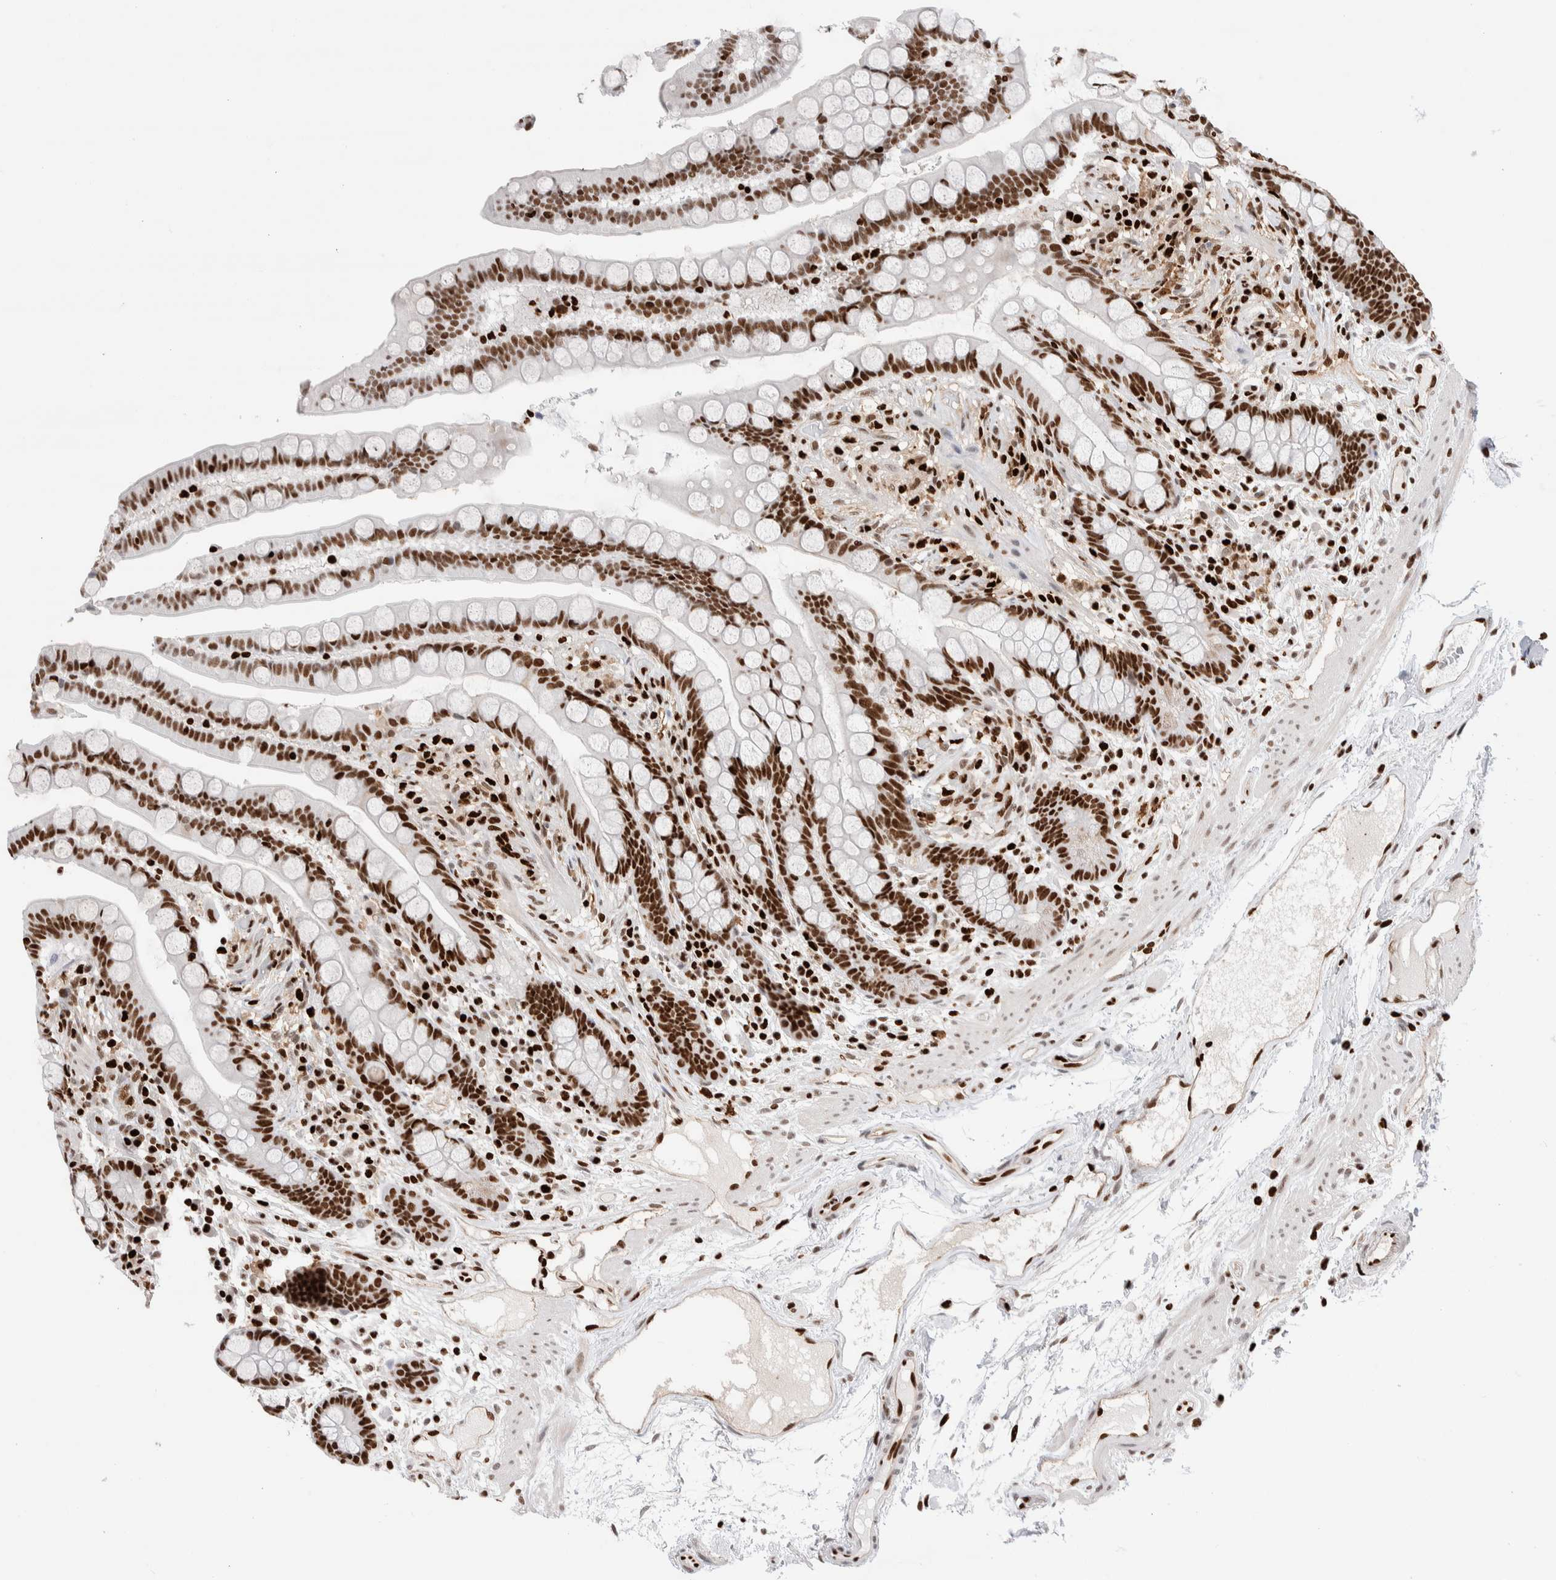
{"staining": {"intensity": "strong", "quantity": ">75%", "location": "nuclear"}, "tissue": "colon", "cell_type": "Endothelial cells", "image_type": "normal", "snomed": [{"axis": "morphology", "description": "Normal tissue, NOS"}, {"axis": "topography", "description": "Colon"}], "caption": "Immunohistochemistry (IHC) staining of benign colon, which displays high levels of strong nuclear staining in about >75% of endothelial cells indicating strong nuclear protein positivity. The staining was performed using DAB (brown) for protein detection and nuclei were counterstained in hematoxylin (blue).", "gene": "C17orf49", "patient": {"sex": "male", "age": 73}}